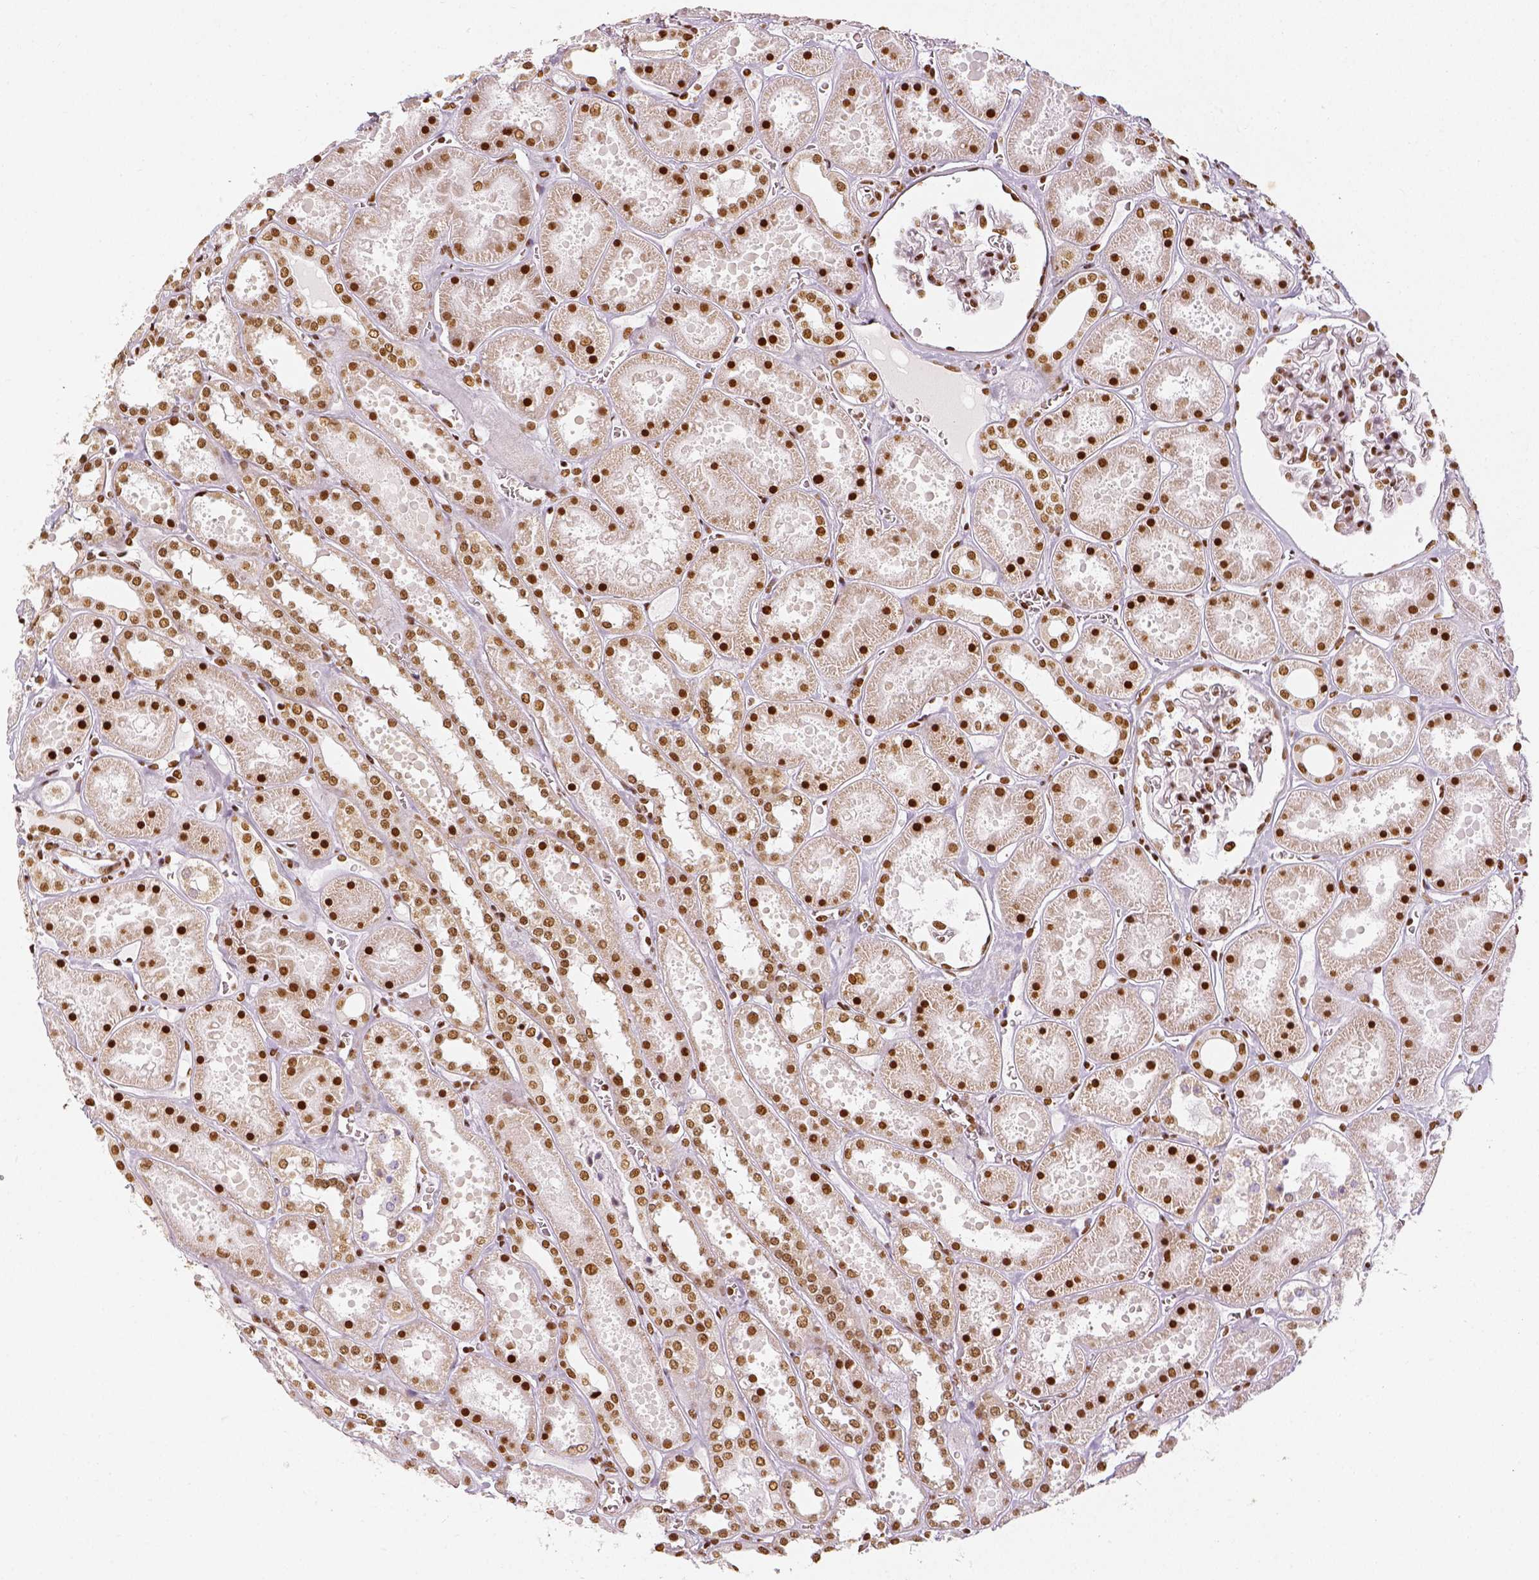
{"staining": {"intensity": "strong", "quantity": ">75%", "location": "nuclear"}, "tissue": "kidney", "cell_type": "Cells in glomeruli", "image_type": "normal", "snomed": [{"axis": "morphology", "description": "Normal tissue, NOS"}, {"axis": "topography", "description": "Kidney"}], "caption": "IHC of benign human kidney reveals high levels of strong nuclear staining in about >75% of cells in glomeruli. The protein of interest is stained brown, and the nuclei are stained in blue (DAB (3,3'-diaminobenzidine) IHC with brightfield microscopy, high magnification).", "gene": "KDM5B", "patient": {"sex": "female", "age": 41}}